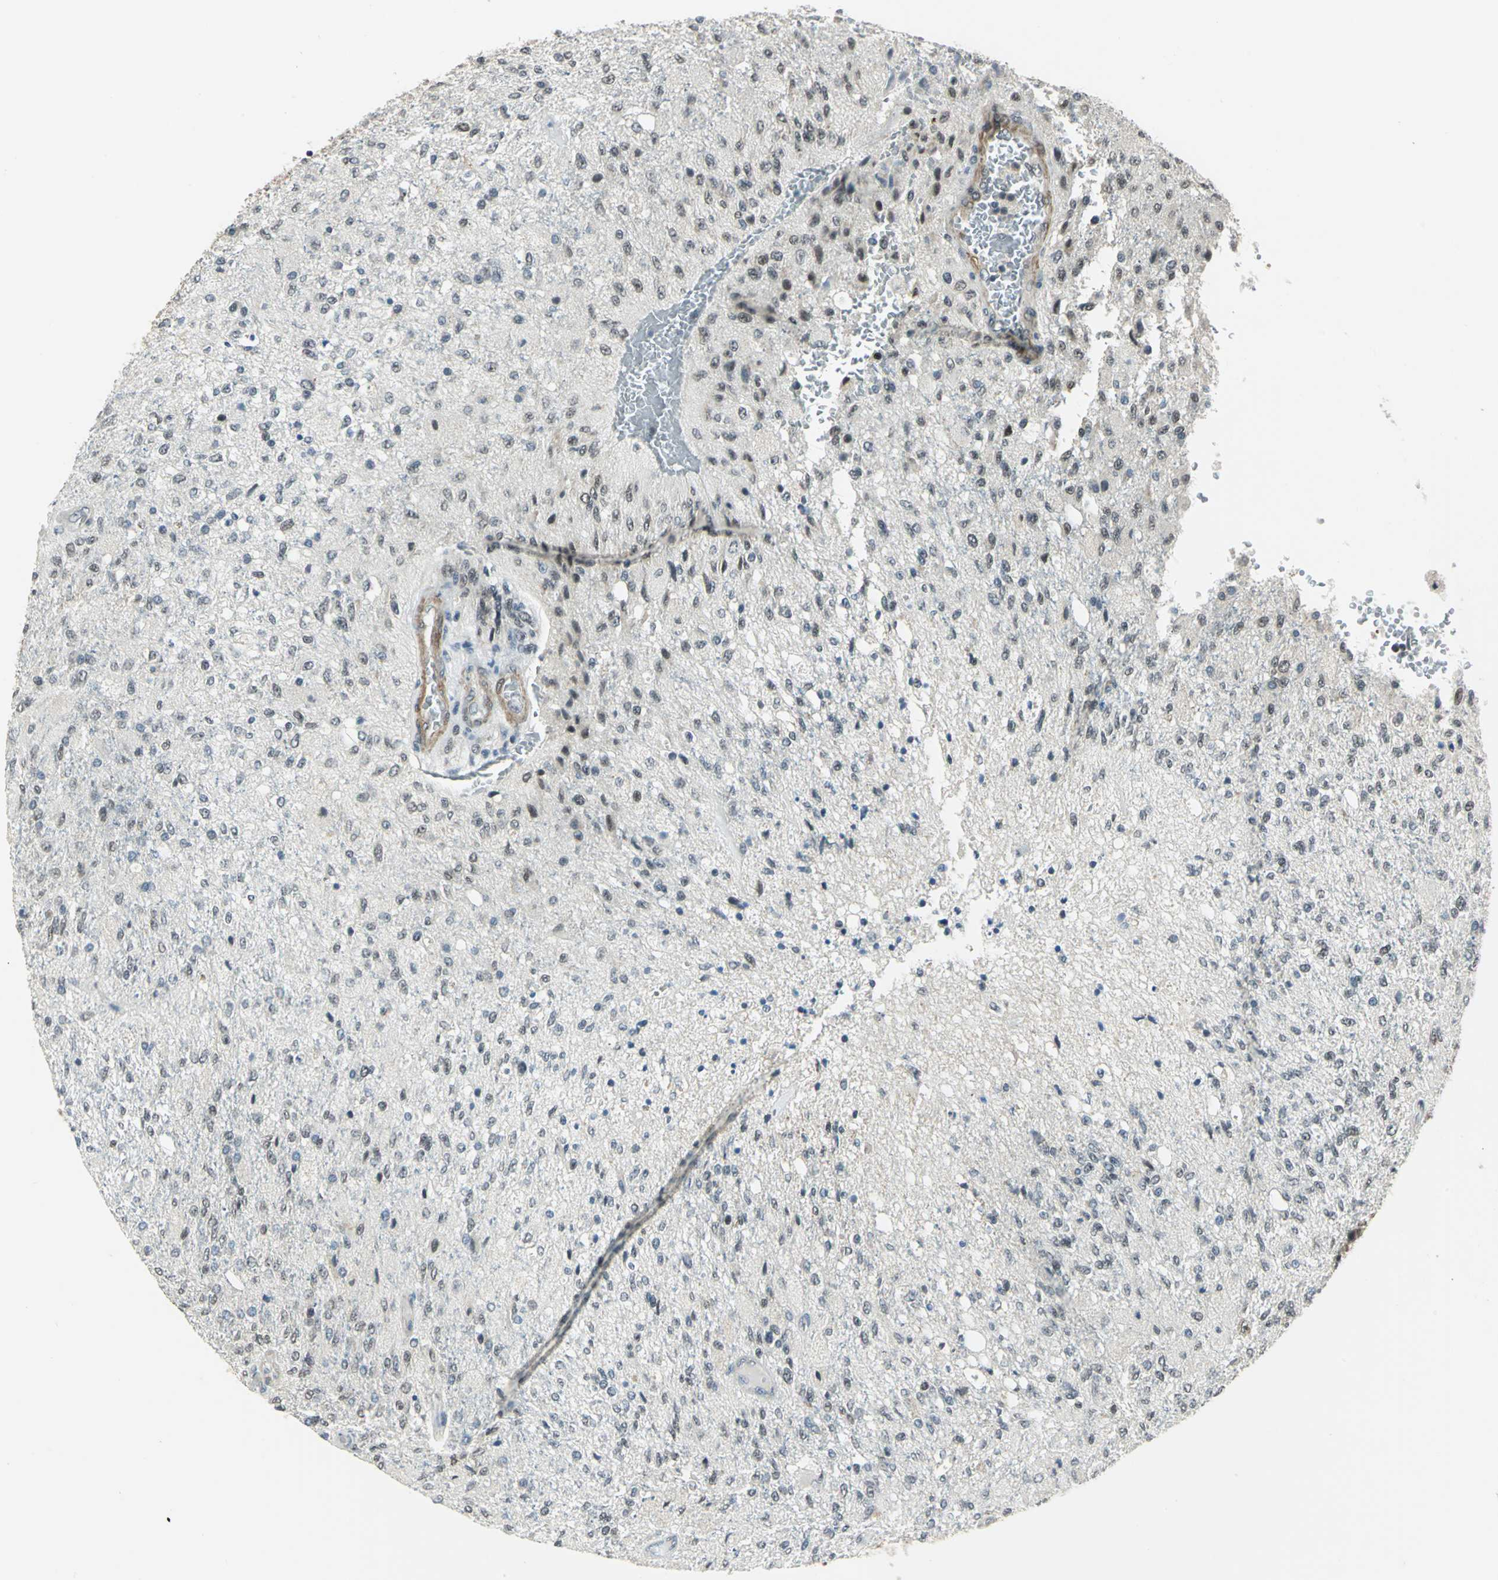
{"staining": {"intensity": "weak", "quantity": "25%-75%", "location": "cytoplasmic/membranous,nuclear"}, "tissue": "glioma", "cell_type": "Tumor cells", "image_type": "cancer", "snomed": [{"axis": "morphology", "description": "Normal tissue, NOS"}, {"axis": "morphology", "description": "Glioma, malignant, High grade"}, {"axis": "topography", "description": "Cerebral cortex"}], "caption": "Protein analysis of glioma tissue shows weak cytoplasmic/membranous and nuclear staining in about 25%-75% of tumor cells.", "gene": "MTA1", "patient": {"sex": "male", "age": 77}}